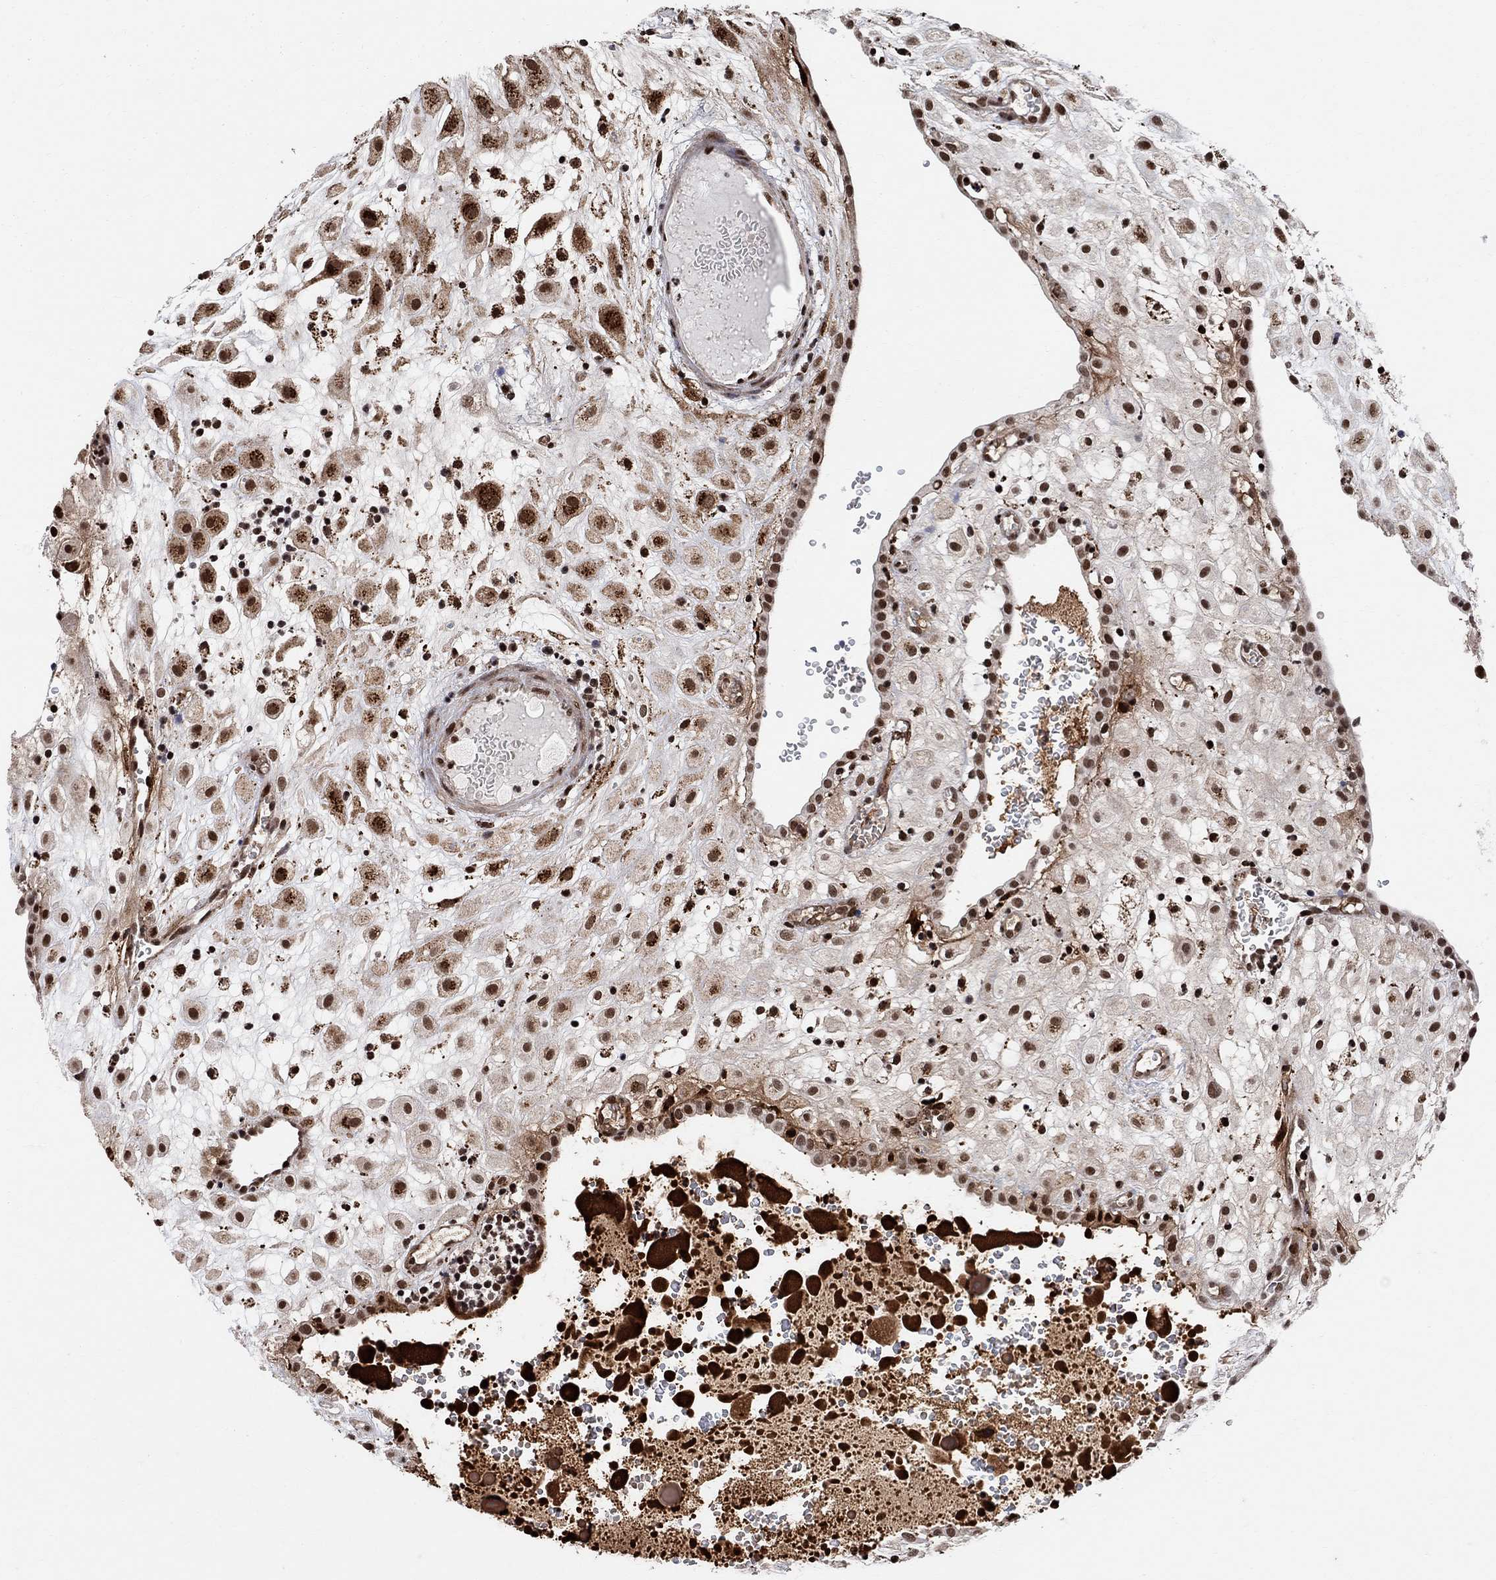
{"staining": {"intensity": "strong", "quantity": ">75%", "location": "nuclear"}, "tissue": "placenta", "cell_type": "Decidual cells", "image_type": "normal", "snomed": [{"axis": "morphology", "description": "Normal tissue, NOS"}, {"axis": "topography", "description": "Placenta"}], "caption": "Strong nuclear staining is appreciated in approximately >75% of decidual cells in normal placenta.", "gene": "E4F1", "patient": {"sex": "female", "age": 24}}